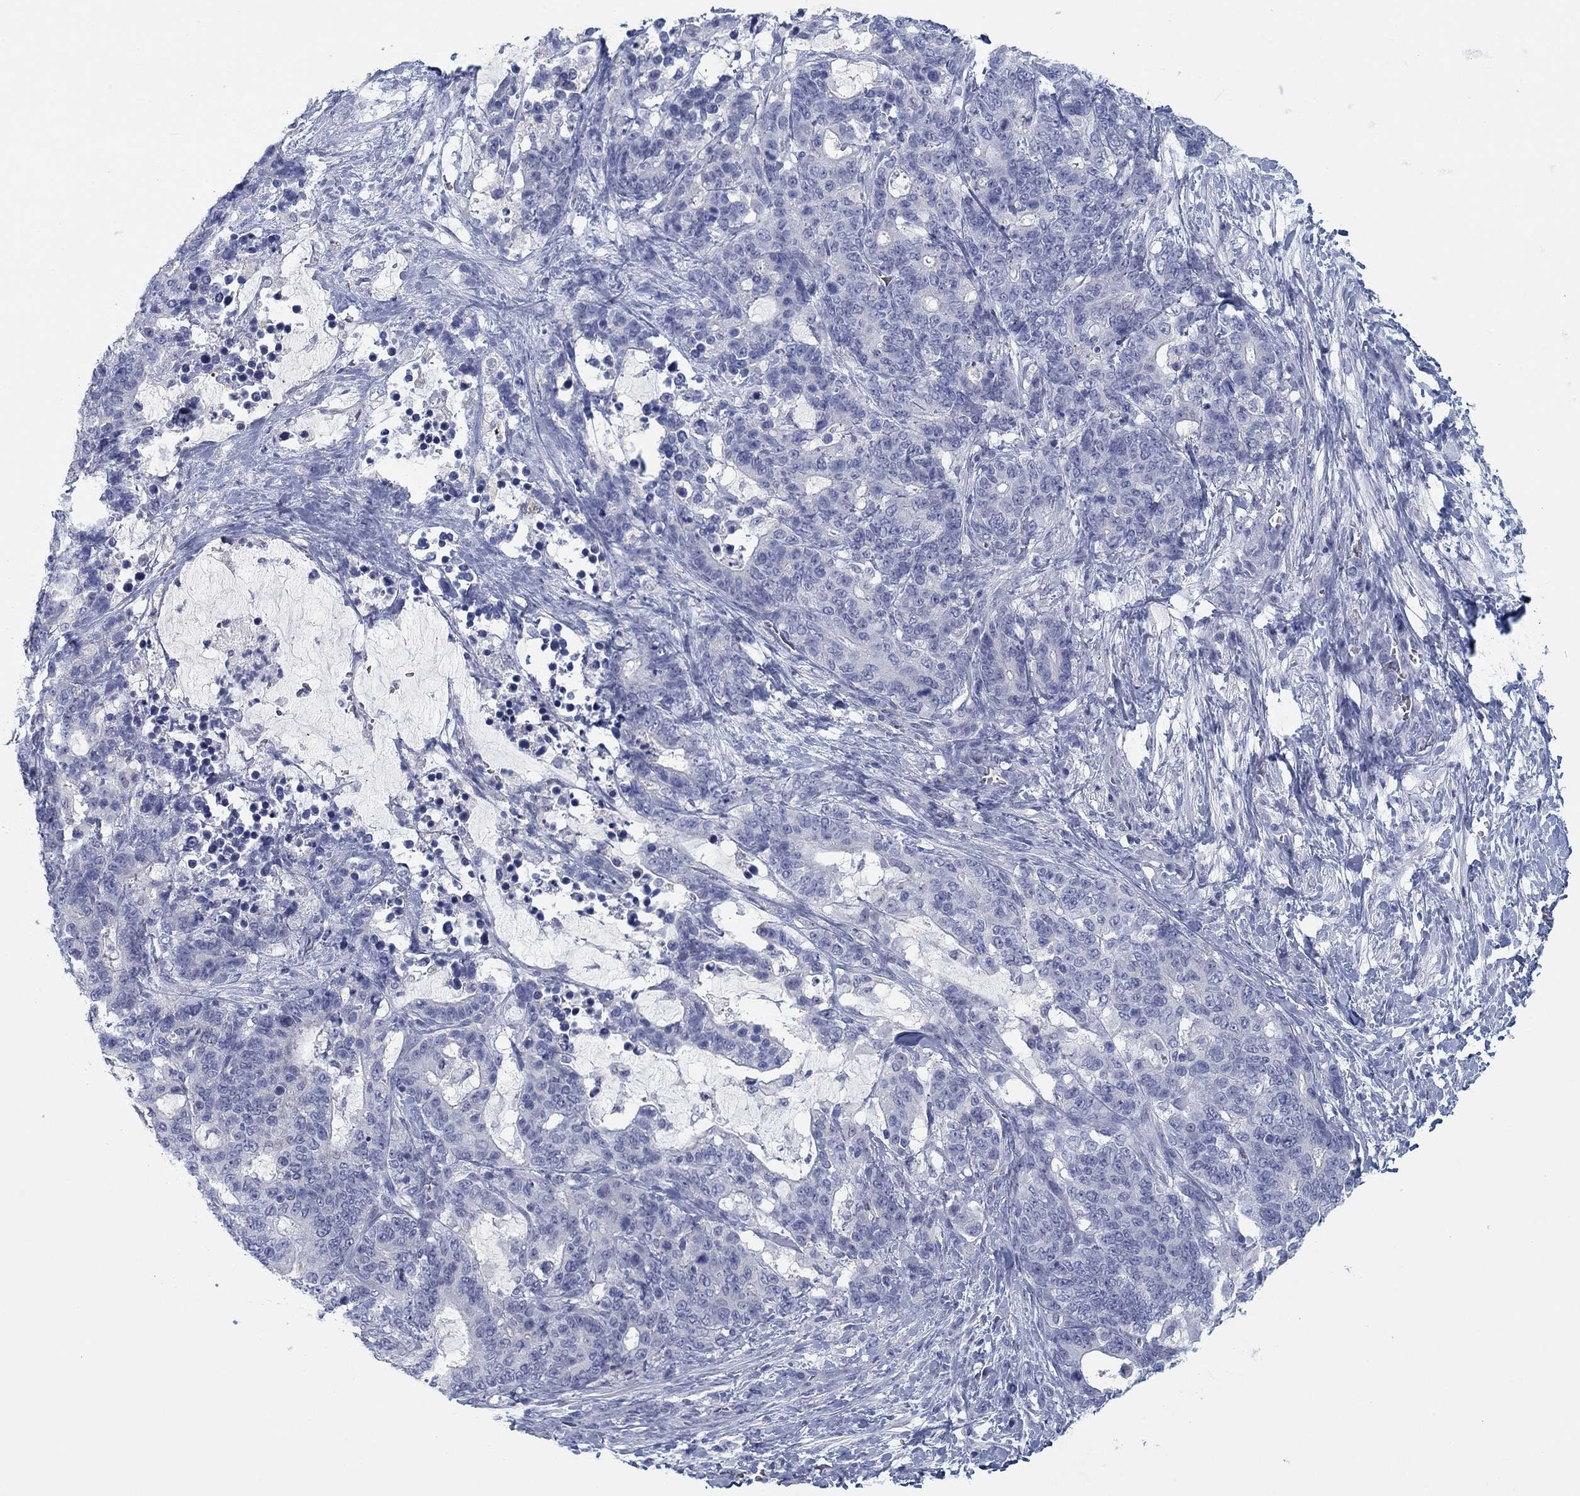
{"staining": {"intensity": "negative", "quantity": "none", "location": "none"}, "tissue": "stomach cancer", "cell_type": "Tumor cells", "image_type": "cancer", "snomed": [{"axis": "morphology", "description": "Normal tissue, NOS"}, {"axis": "morphology", "description": "Adenocarcinoma, NOS"}, {"axis": "topography", "description": "Stomach"}], "caption": "A high-resolution histopathology image shows immunohistochemistry staining of stomach cancer (adenocarcinoma), which shows no significant staining in tumor cells.", "gene": "DNAL1", "patient": {"sex": "female", "age": 64}}